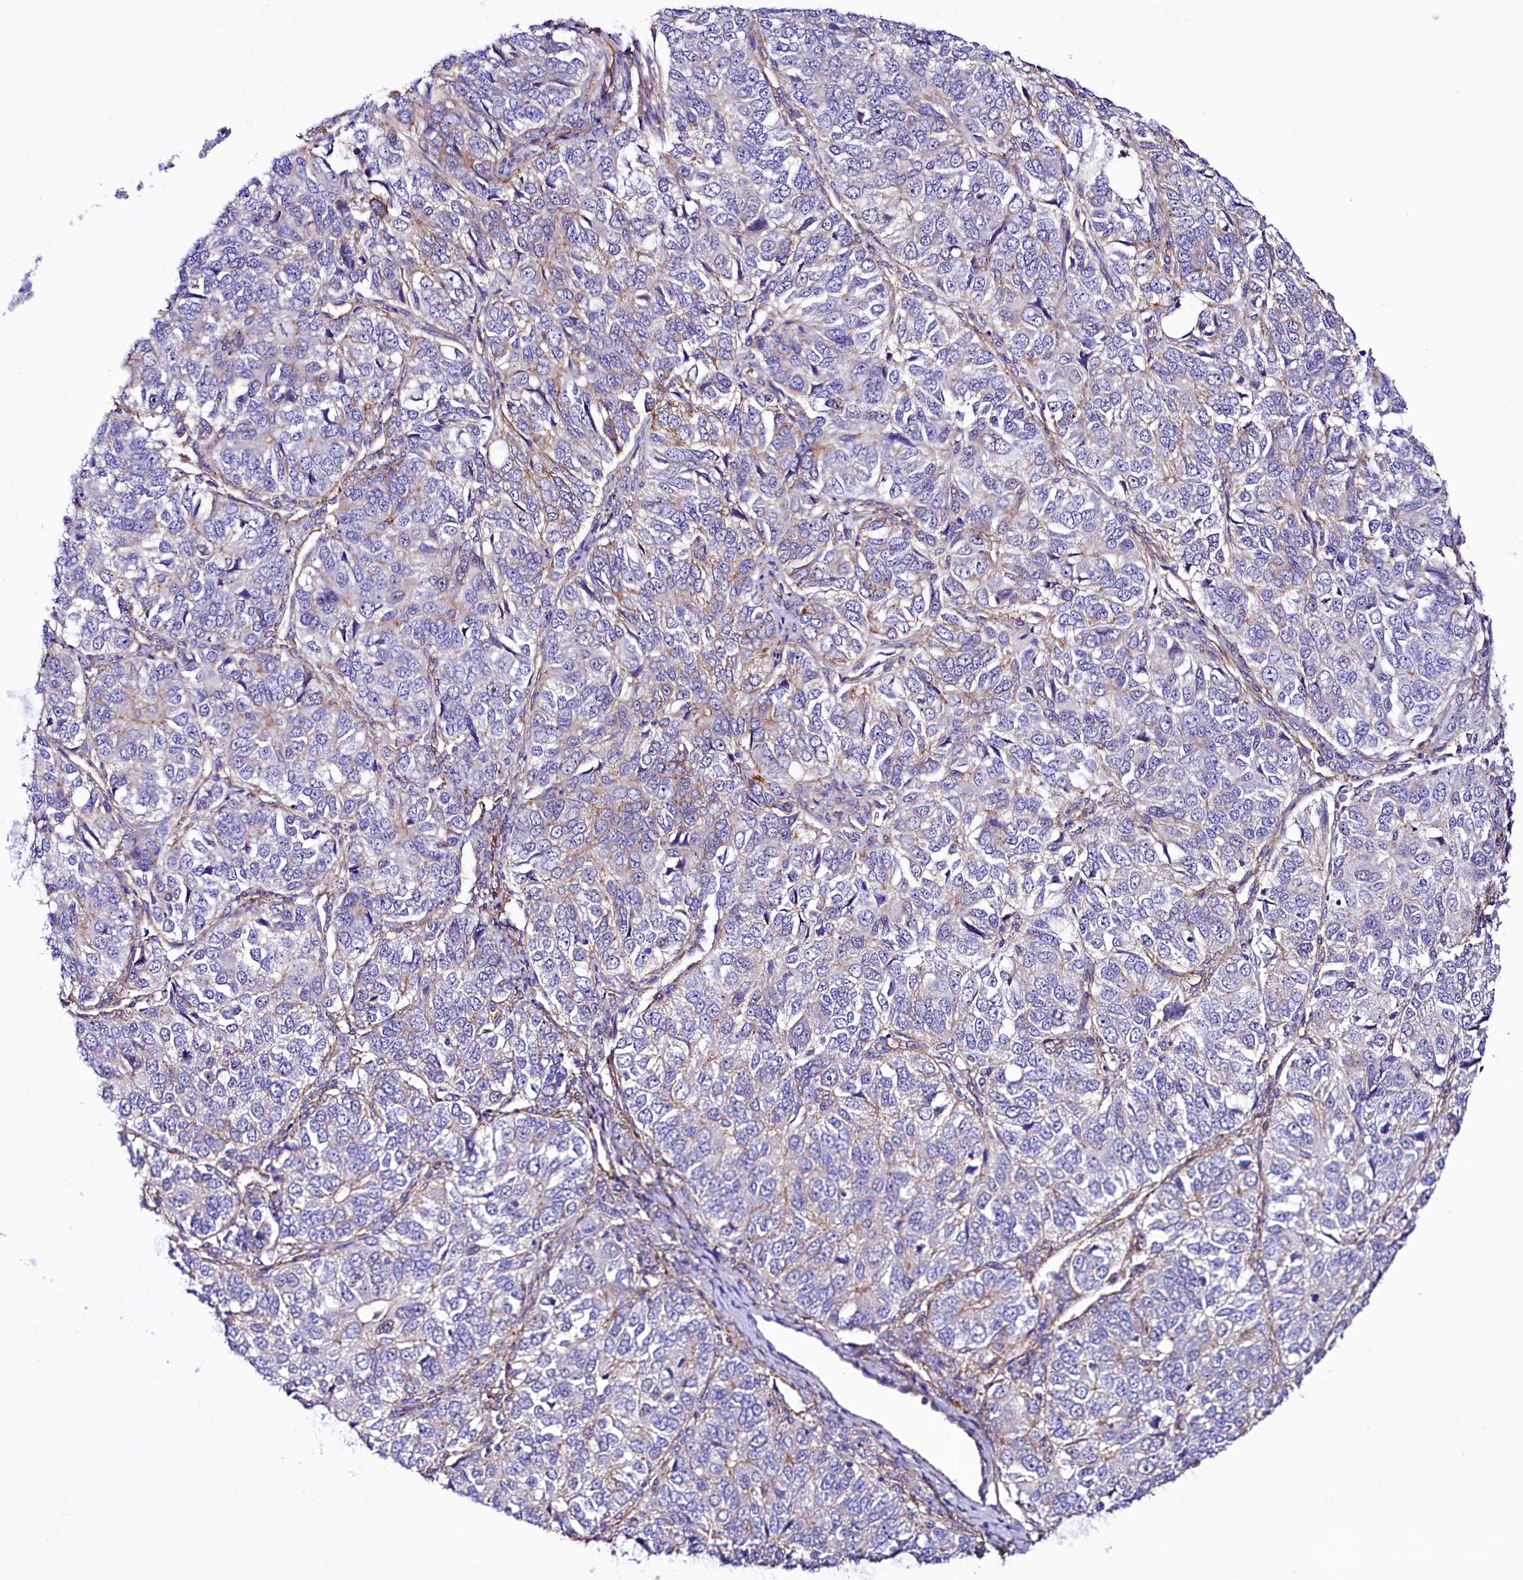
{"staining": {"intensity": "moderate", "quantity": "<25%", "location": "cytoplasmic/membranous"}, "tissue": "ovarian cancer", "cell_type": "Tumor cells", "image_type": "cancer", "snomed": [{"axis": "morphology", "description": "Carcinoma, endometroid"}, {"axis": "topography", "description": "Ovary"}], "caption": "IHC image of ovarian cancer stained for a protein (brown), which exhibits low levels of moderate cytoplasmic/membranous positivity in approximately <25% of tumor cells.", "gene": "SLF1", "patient": {"sex": "female", "age": 51}}